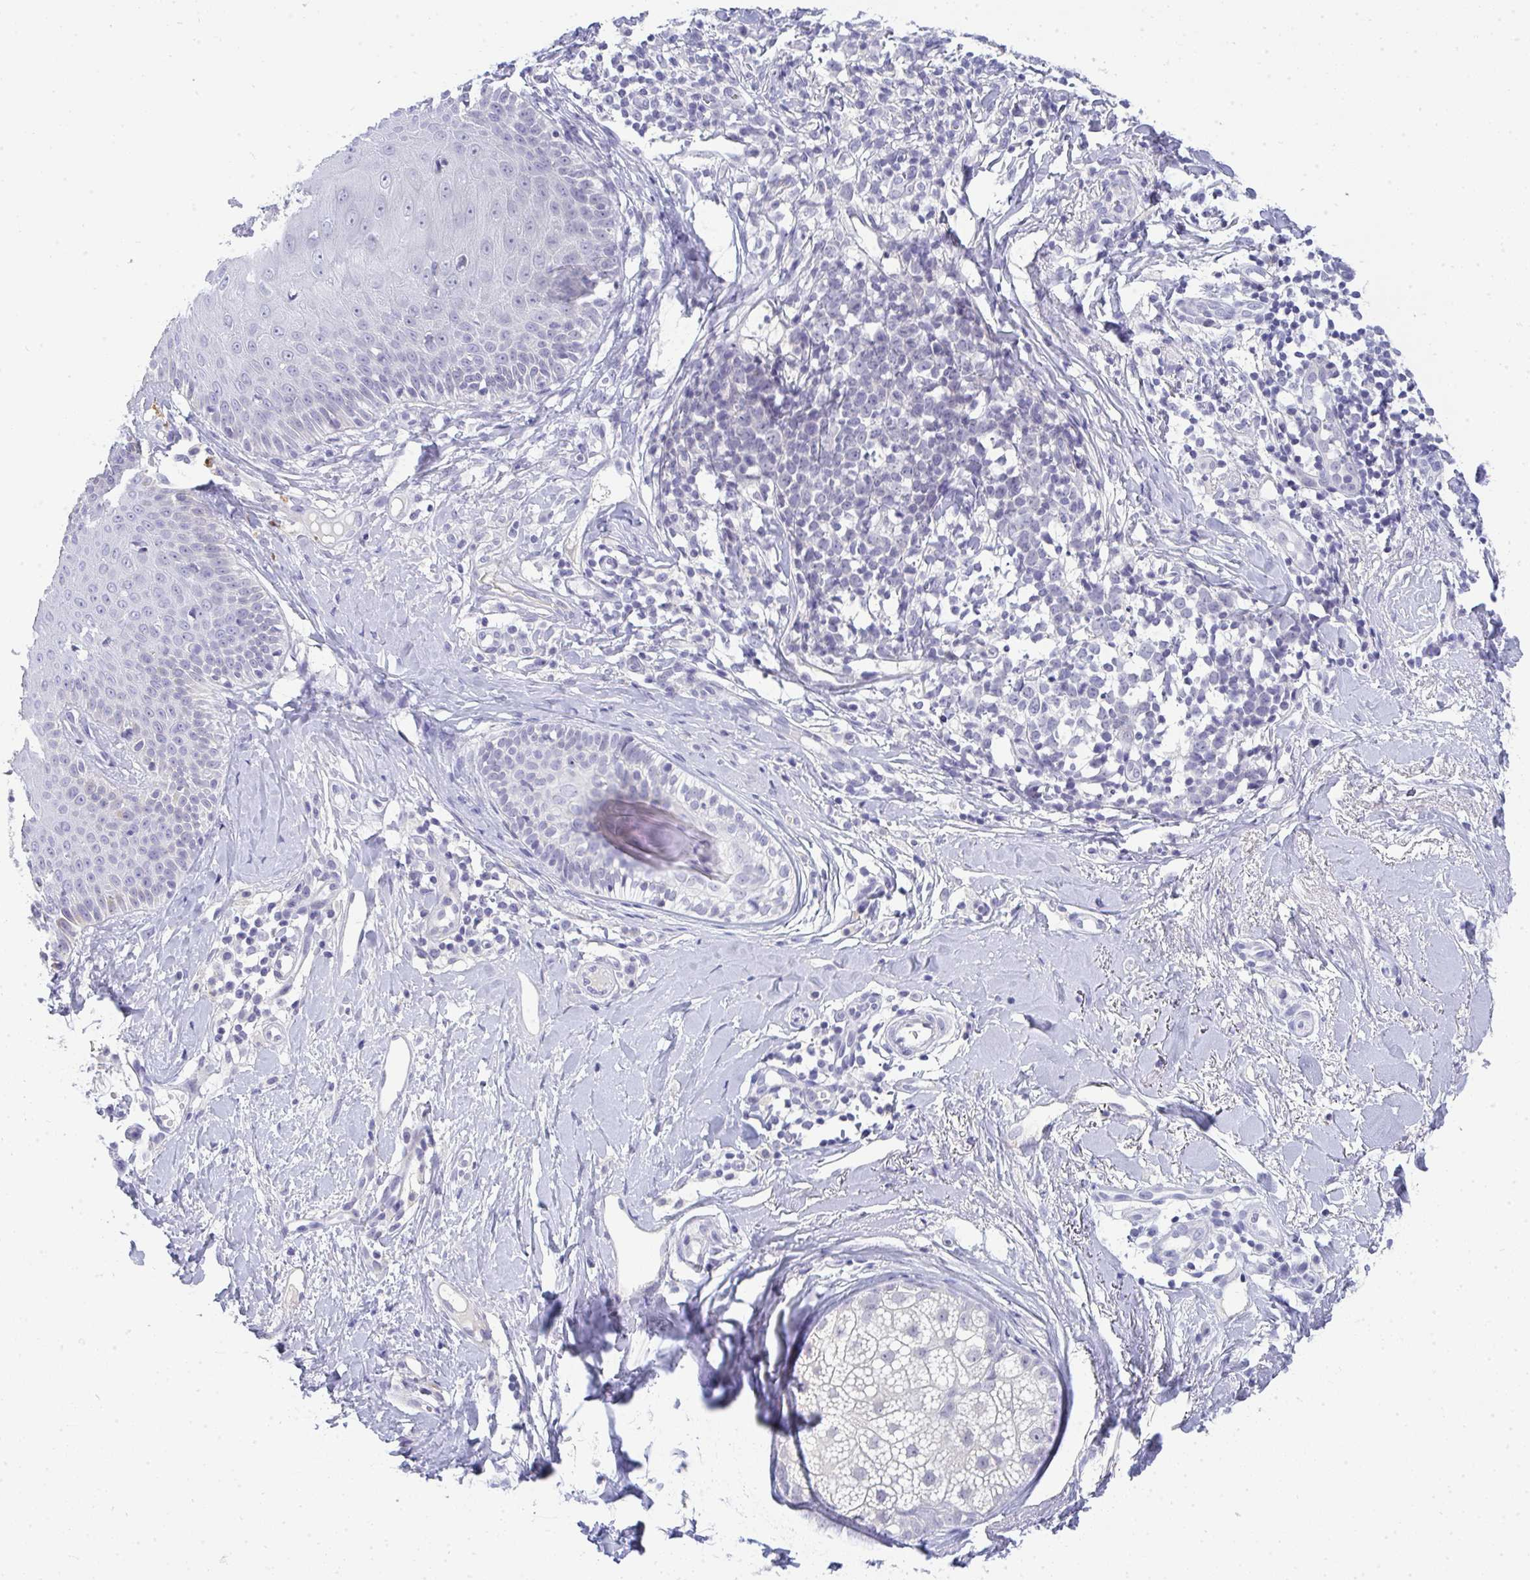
{"staining": {"intensity": "negative", "quantity": "none", "location": "none"}, "tissue": "skin cancer", "cell_type": "Tumor cells", "image_type": "cancer", "snomed": [{"axis": "morphology", "description": "Basal cell carcinoma"}, {"axis": "topography", "description": "Skin"}, {"axis": "topography", "description": "Skin of face"}], "caption": "Immunohistochemistry (IHC) histopathology image of neoplastic tissue: human skin cancer (basal cell carcinoma) stained with DAB reveals no significant protein positivity in tumor cells.", "gene": "TMEM82", "patient": {"sex": "male", "age": 56}}